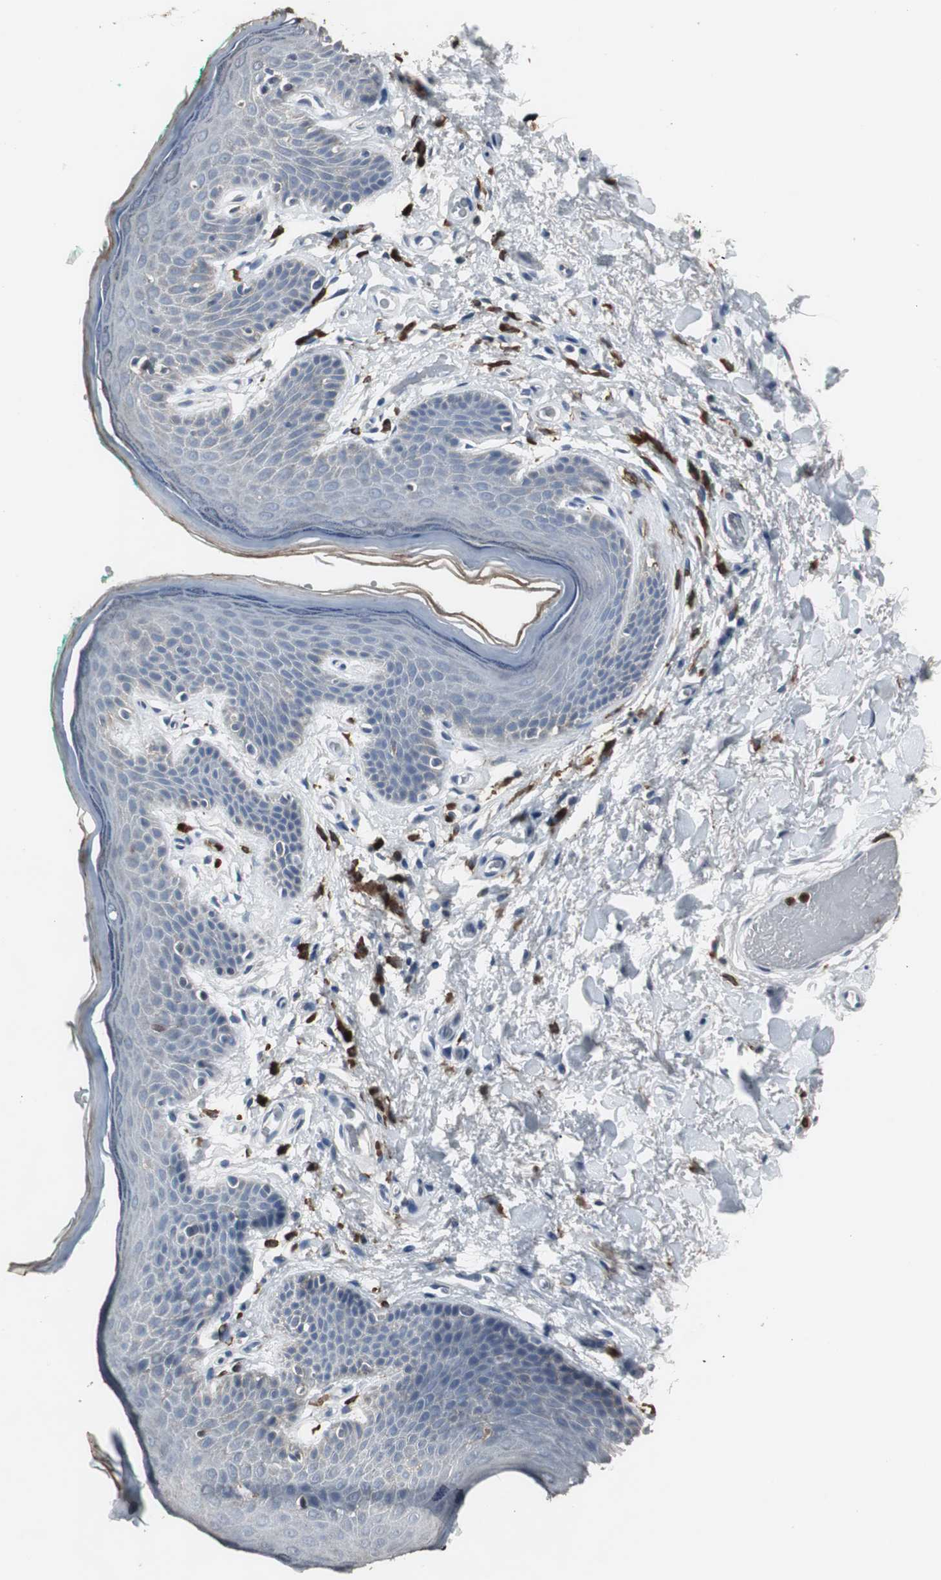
{"staining": {"intensity": "negative", "quantity": "none", "location": "none"}, "tissue": "skin", "cell_type": "Epidermal cells", "image_type": "normal", "snomed": [{"axis": "morphology", "description": "Normal tissue, NOS"}, {"axis": "topography", "description": "Anal"}], "caption": "Immunohistochemistry histopathology image of unremarkable skin: skin stained with DAB (3,3'-diaminobenzidine) exhibits no significant protein staining in epidermal cells. (Stains: DAB (3,3'-diaminobenzidine) immunohistochemistry (IHC) with hematoxylin counter stain, Microscopy: brightfield microscopy at high magnification).", "gene": "NCF2", "patient": {"sex": "male", "age": 74}}